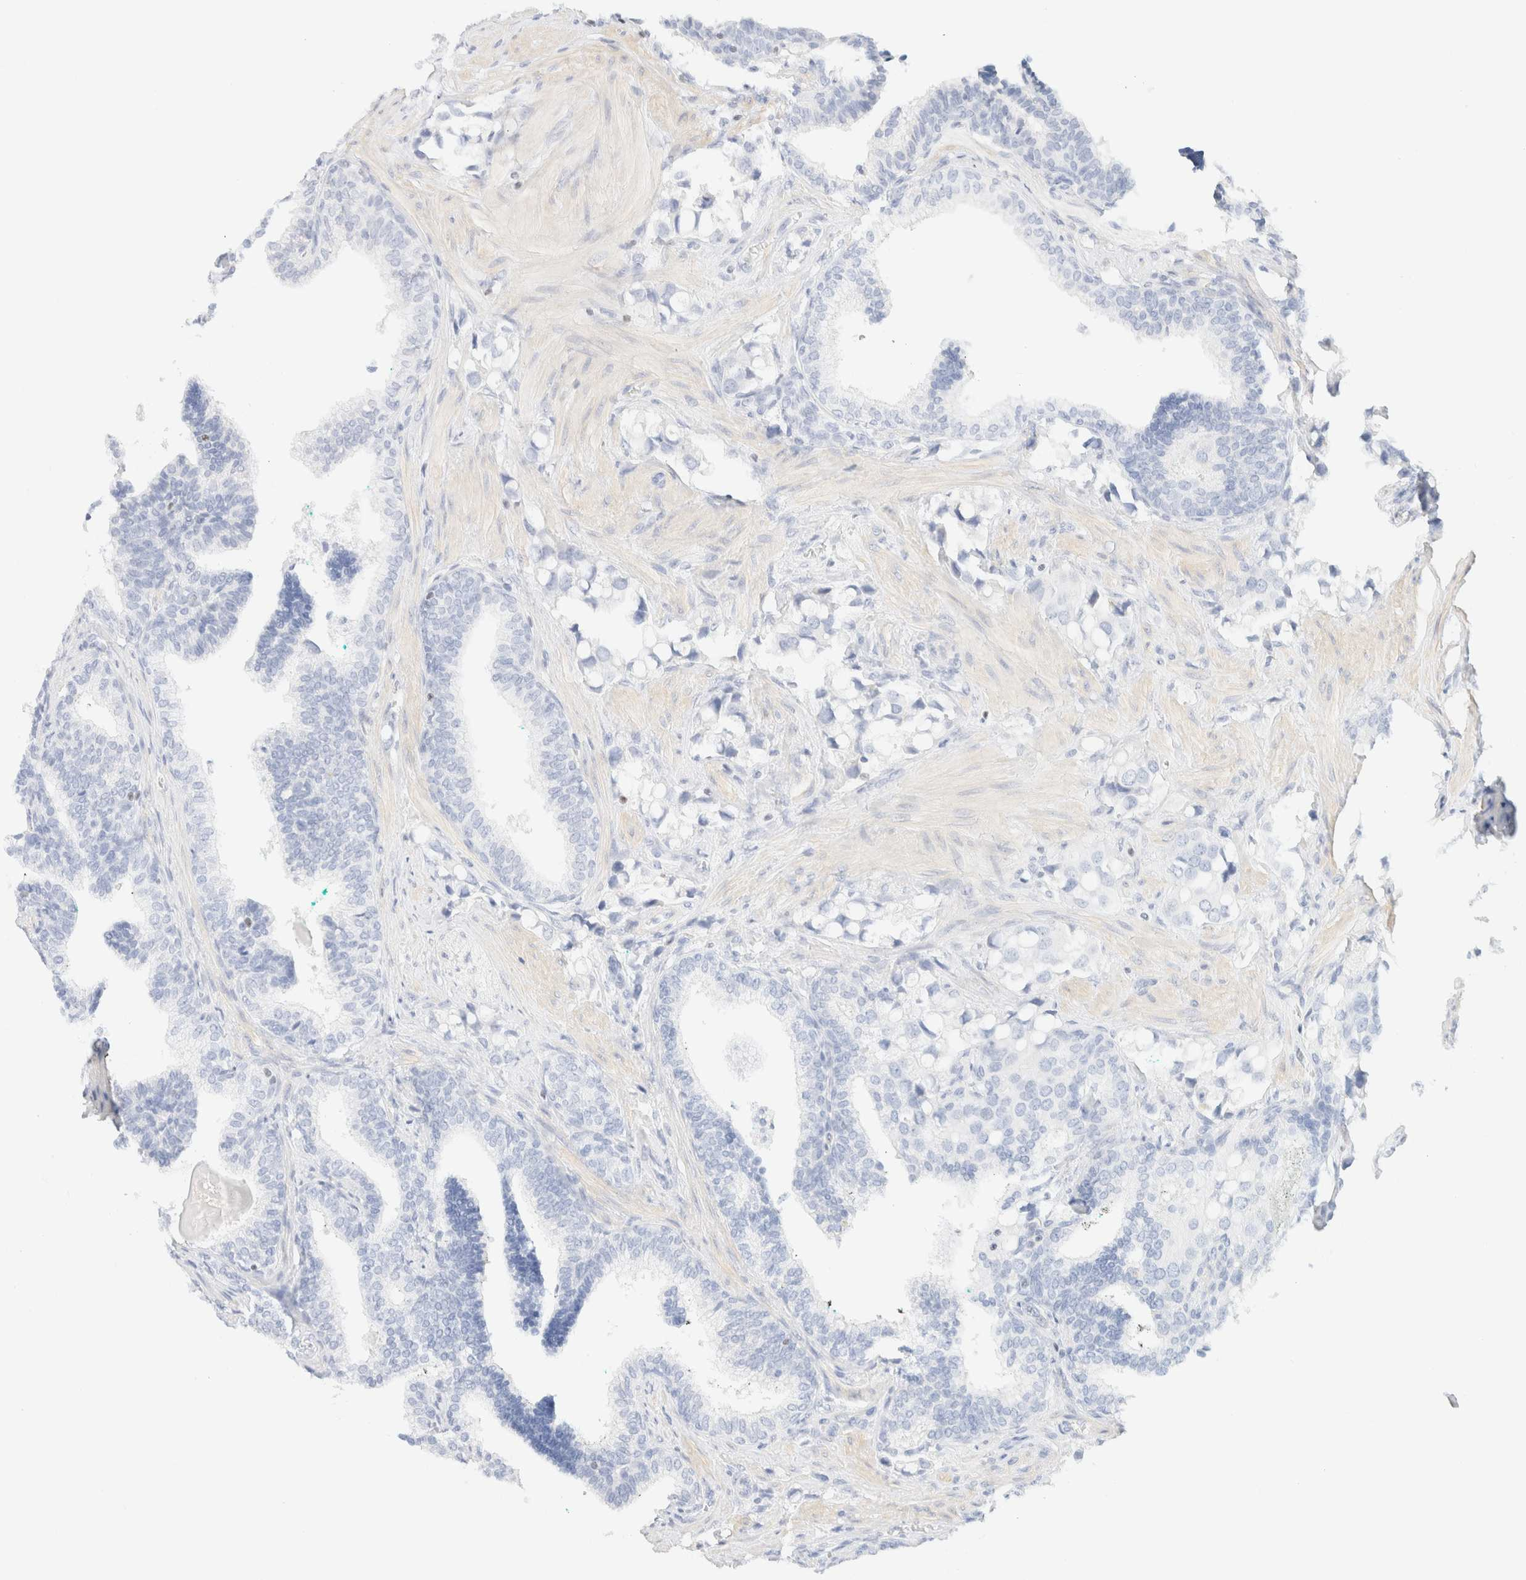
{"staining": {"intensity": "negative", "quantity": "none", "location": "none"}, "tissue": "prostate cancer", "cell_type": "Tumor cells", "image_type": "cancer", "snomed": [{"axis": "morphology", "description": "Adenocarcinoma, High grade"}, {"axis": "topography", "description": "Prostate"}], "caption": "This micrograph is of prostate cancer stained with IHC to label a protein in brown with the nuclei are counter-stained blue. There is no staining in tumor cells.", "gene": "IKZF3", "patient": {"sex": "male", "age": 52}}